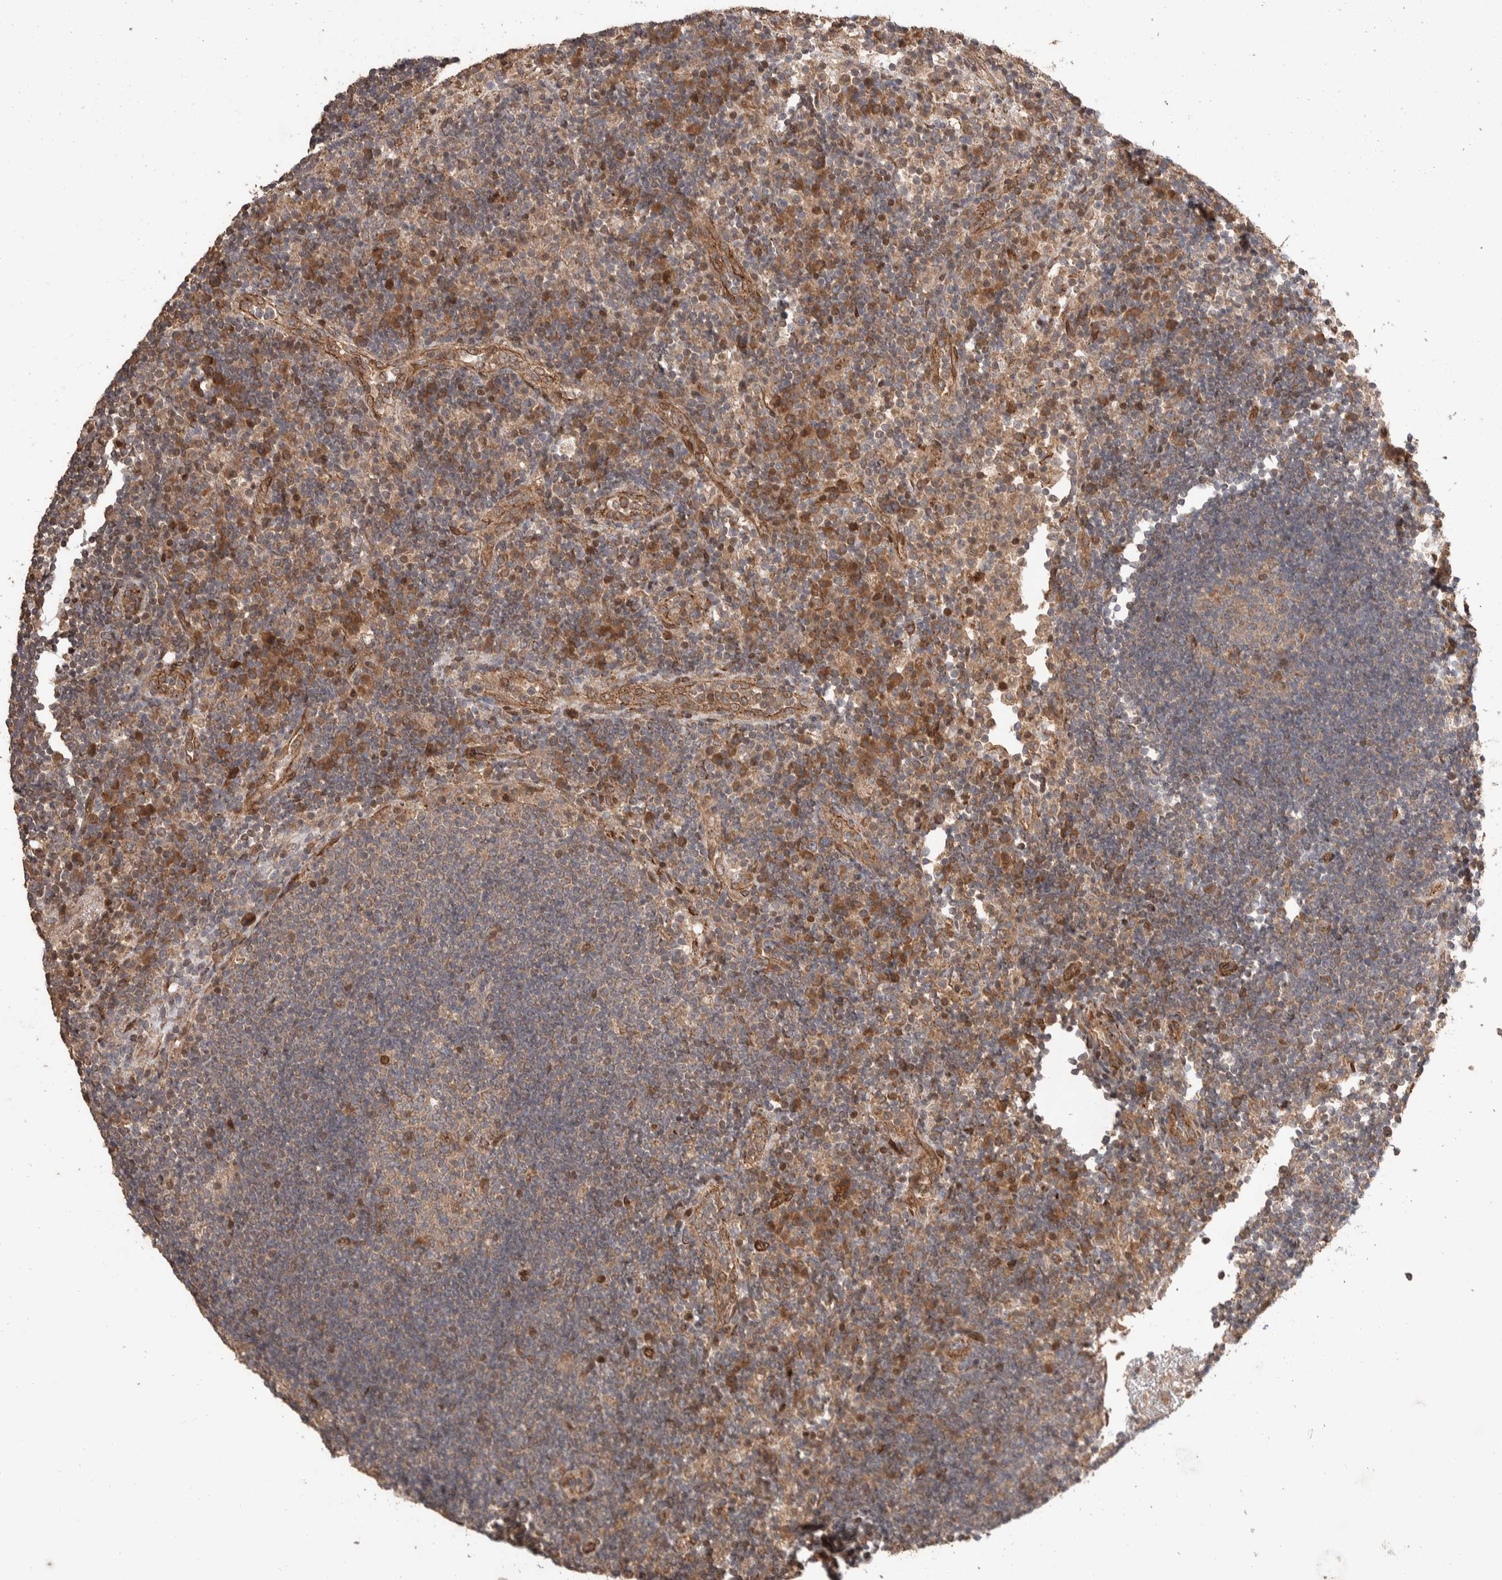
{"staining": {"intensity": "weak", "quantity": ">75%", "location": "cytoplasmic/membranous"}, "tissue": "lymph node", "cell_type": "Germinal center cells", "image_type": "normal", "snomed": [{"axis": "morphology", "description": "Normal tissue, NOS"}, {"axis": "topography", "description": "Lymph node"}], "caption": "An IHC image of benign tissue is shown. Protein staining in brown highlights weak cytoplasmic/membranous positivity in lymph node within germinal center cells.", "gene": "ERC1", "patient": {"sex": "female", "age": 53}}